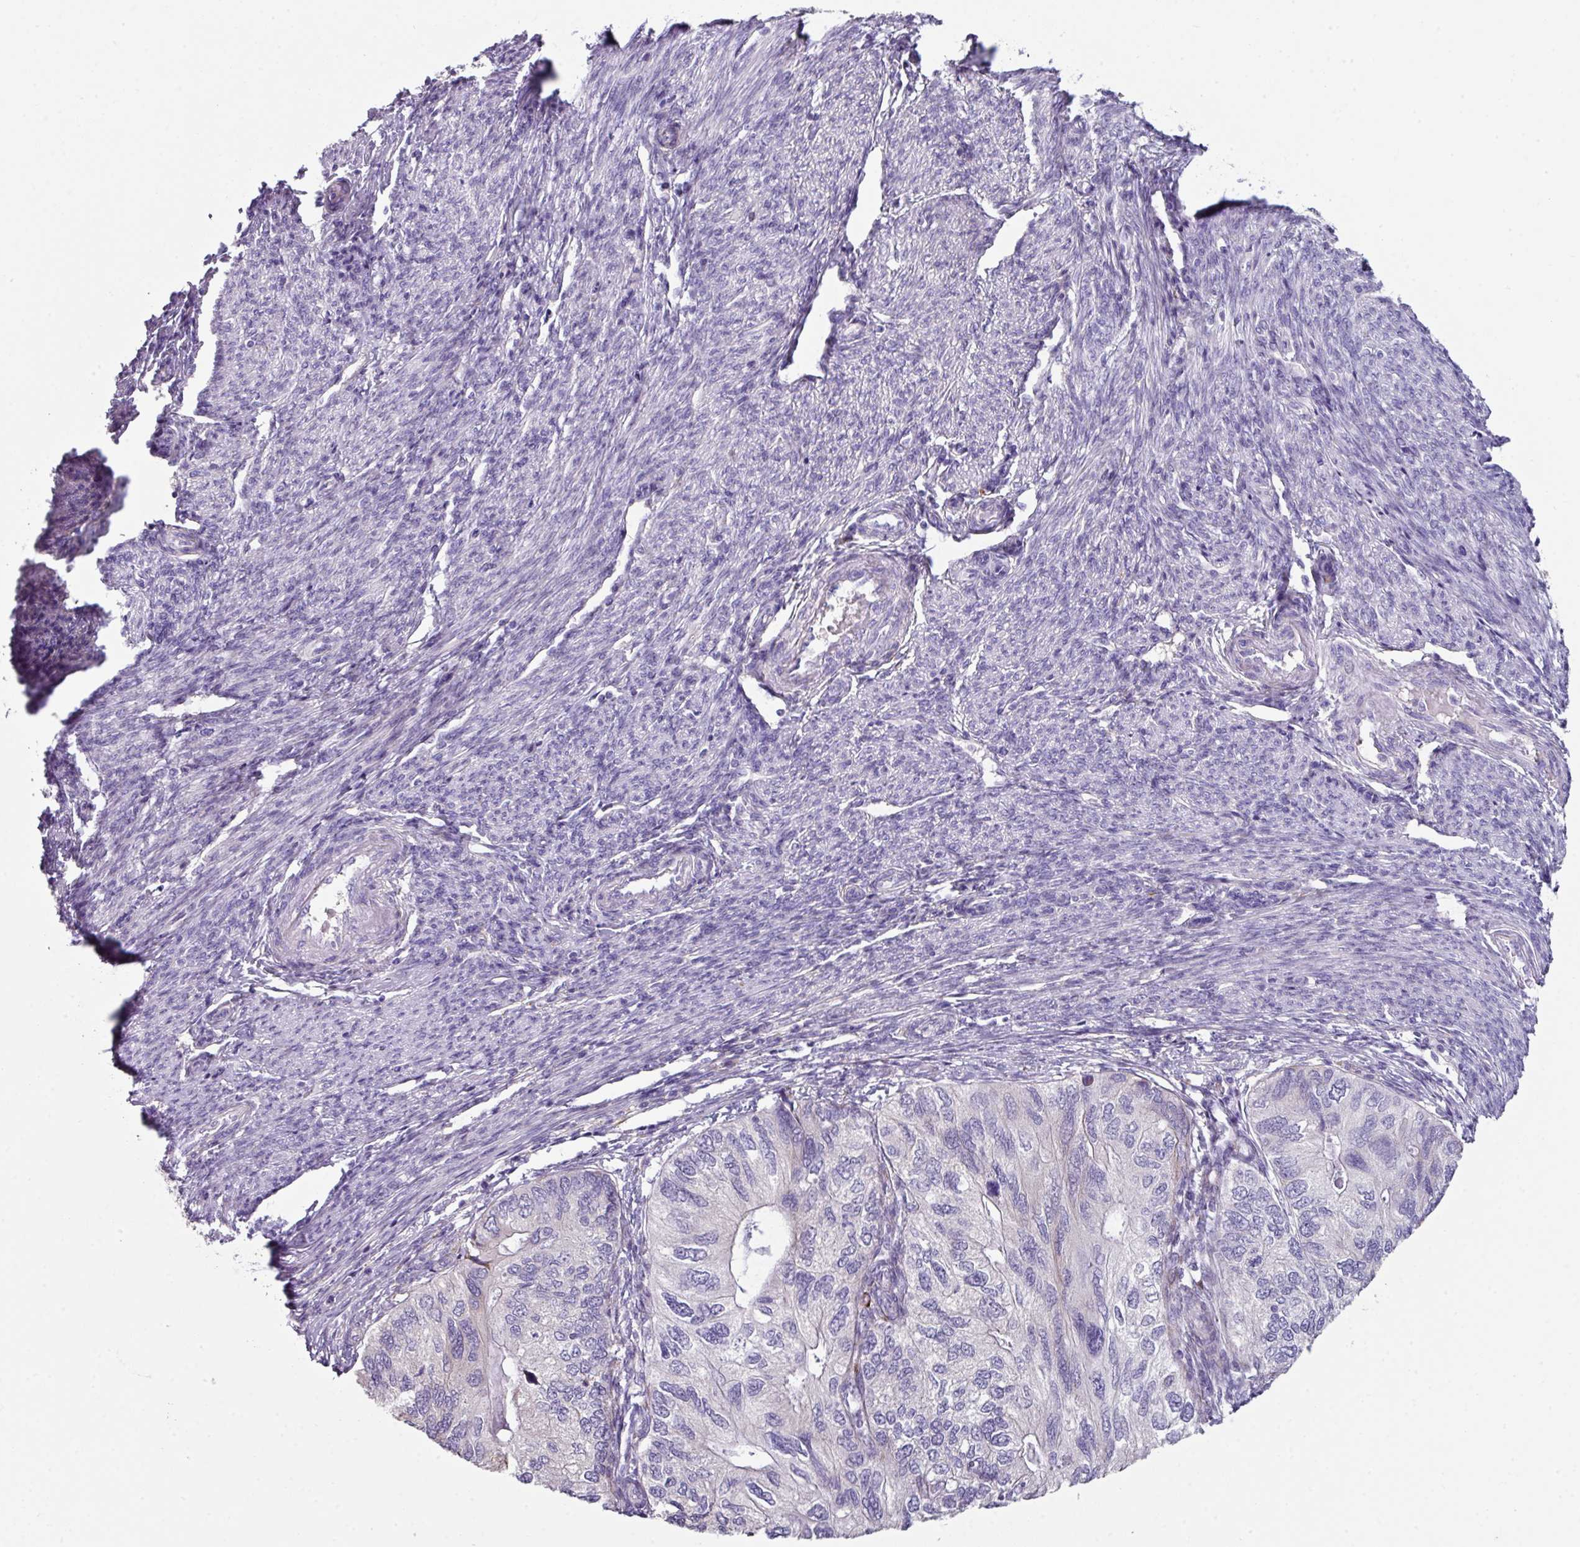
{"staining": {"intensity": "weak", "quantity": "<25%", "location": "cytoplasmic/membranous"}, "tissue": "endometrial cancer", "cell_type": "Tumor cells", "image_type": "cancer", "snomed": [{"axis": "morphology", "description": "Carcinoma, NOS"}, {"axis": "topography", "description": "Uterus"}], "caption": "A high-resolution image shows IHC staining of endometrial carcinoma, which exhibits no significant positivity in tumor cells.", "gene": "BMS1", "patient": {"sex": "female", "age": 76}}